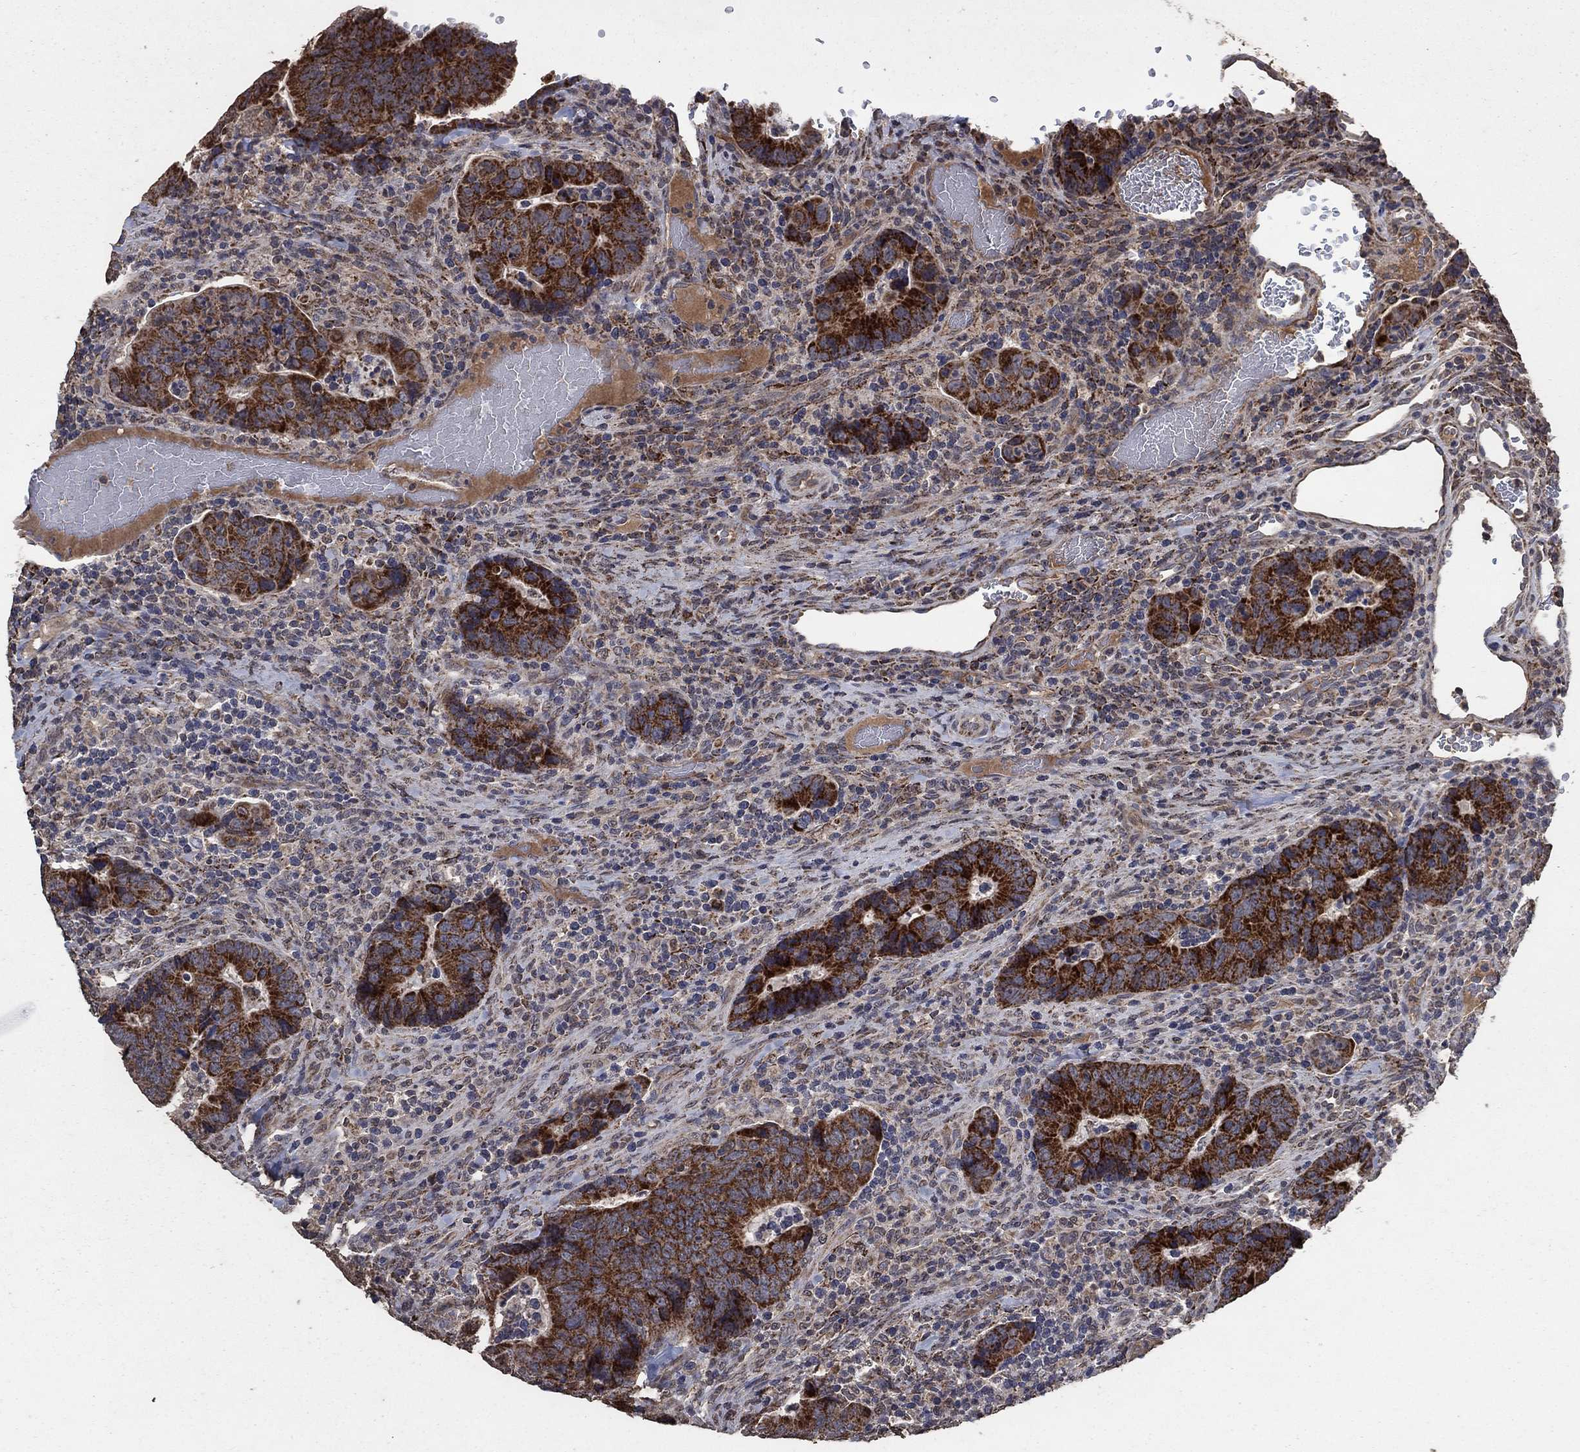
{"staining": {"intensity": "strong", "quantity": ">75%", "location": "cytoplasmic/membranous"}, "tissue": "colorectal cancer", "cell_type": "Tumor cells", "image_type": "cancer", "snomed": [{"axis": "morphology", "description": "Adenocarcinoma, NOS"}, {"axis": "topography", "description": "Colon"}], "caption": "The micrograph demonstrates staining of adenocarcinoma (colorectal), revealing strong cytoplasmic/membranous protein staining (brown color) within tumor cells.", "gene": "MRPS24", "patient": {"sex": "female", "age": 56}}